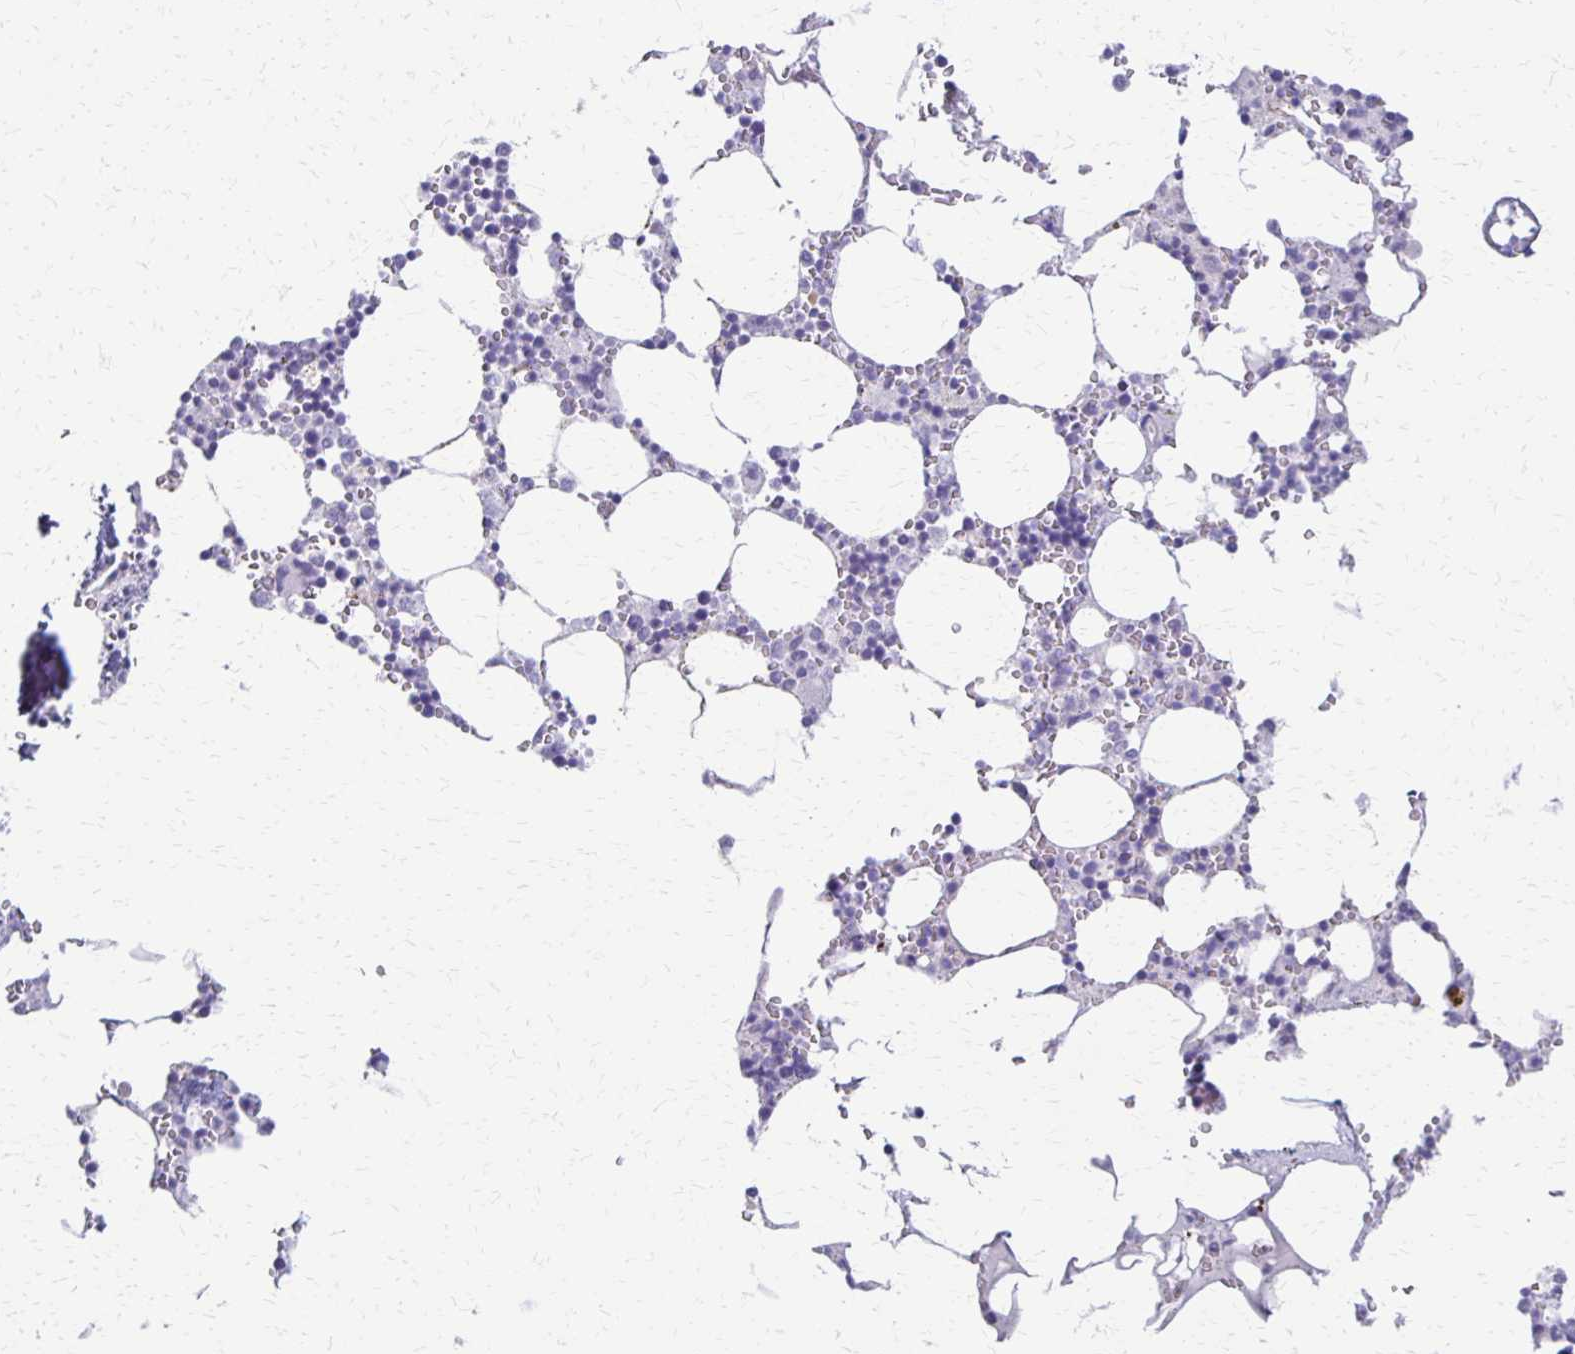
{"staining": {"intensity": "negative", "quantity": "none", "location": "none"}, "tissue": "bone marrow", "cell_type": "Hematopoietic cells", "image_type": "normal", "snomed": [{"axis": "morphology", "description": "Normal tissue, NOS"}, {"axis": "topography", "description": "Bone marrow"}], "caption": "Hematopoietic cells show no significant protein positivity in benign bone marrow.", "gene": "RHOC", "patient": {"sex": "male", "age": 54}}